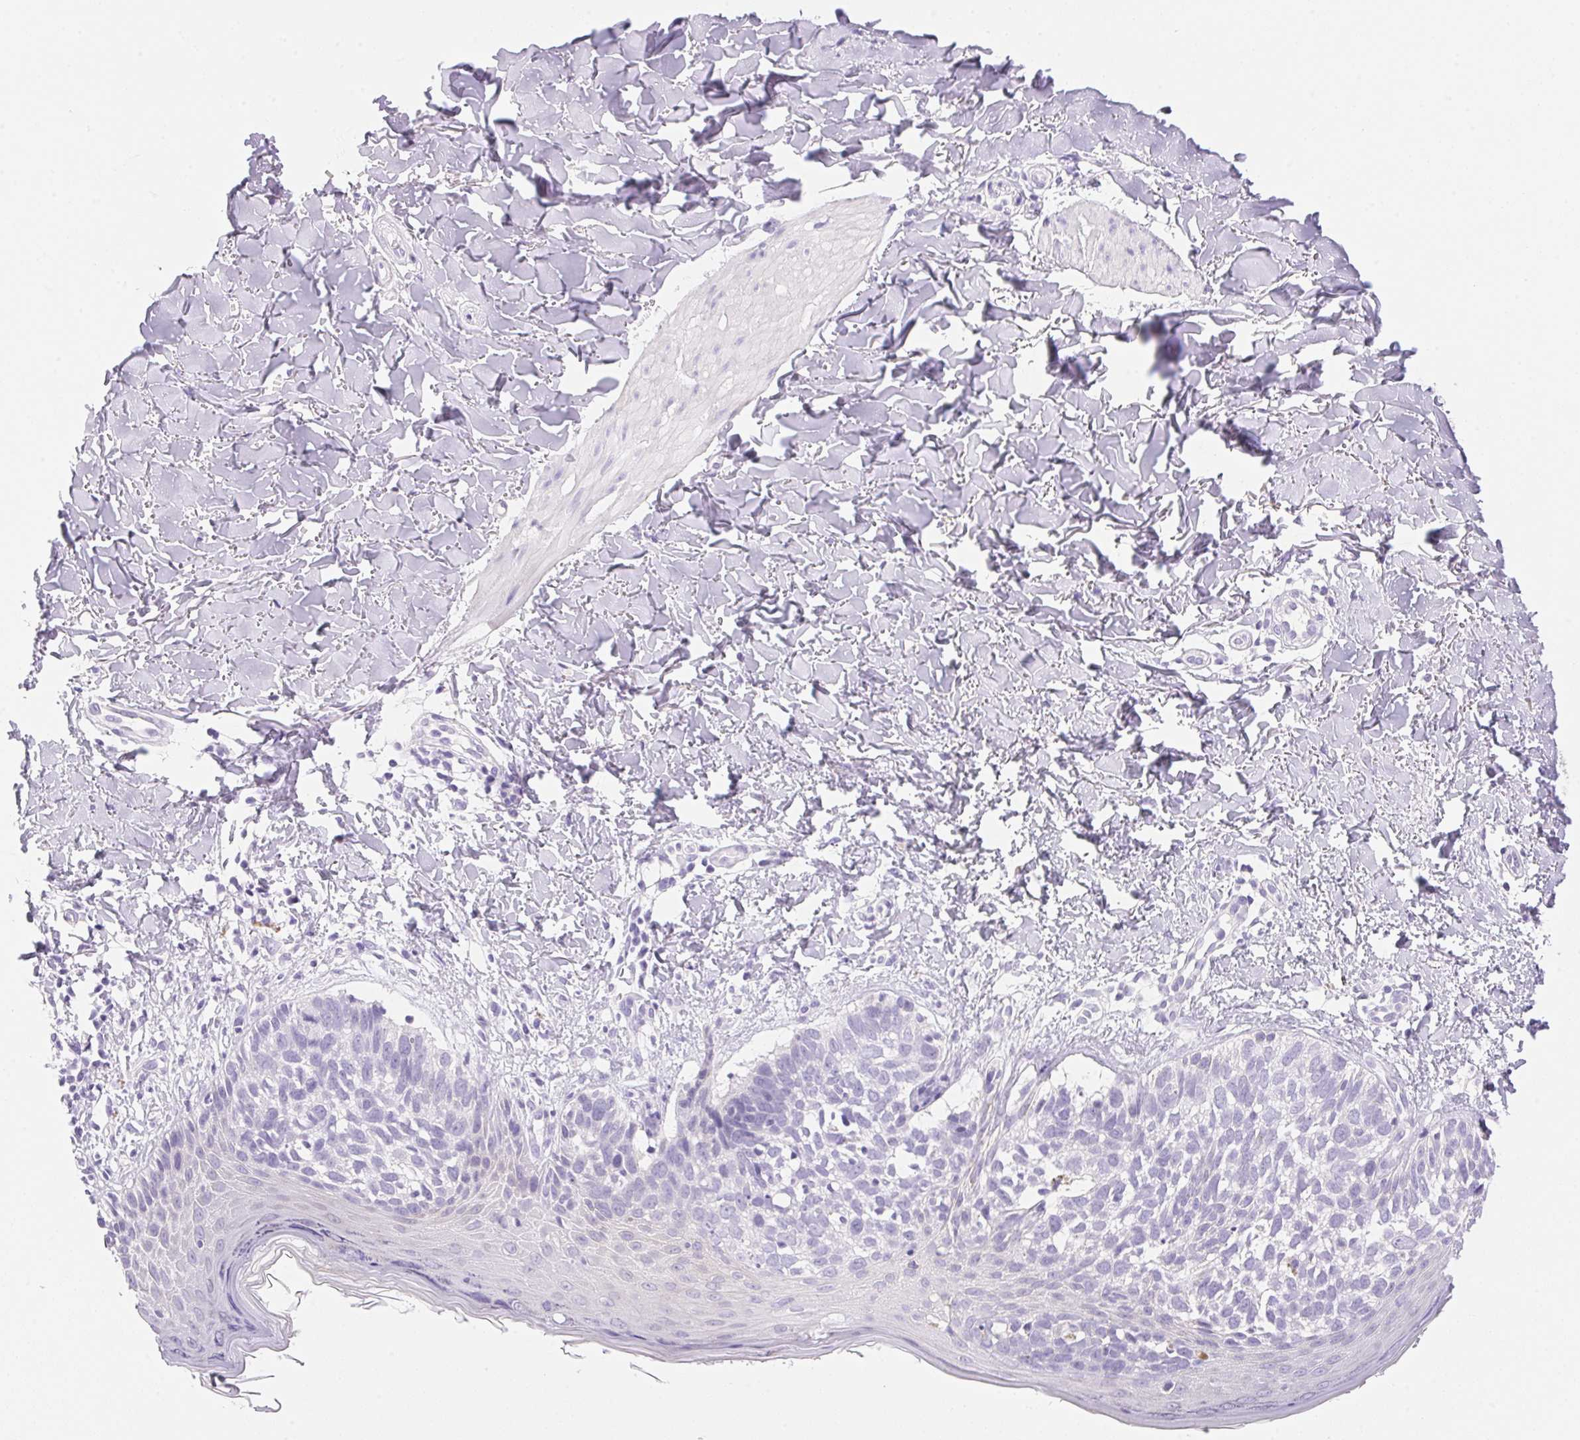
{"staining": {"intensity": "negative", "quantity": "none", "location": "none"}, "tissue": "skin cancer", "cell_type": "Tumor cells", "image_type": "cancer", "snomed": [{"axis": "morphology", "description": "Basal cell carcinoma"}, {"axis": "topography", "description": "Skin"}], "caption": "Protein analysis of skin basal cell carcinoma exhibits no significant expression in tumor cells. (IHC, brightfield microscopy, high magnification).", "gene": "DHCR24", "patient": {"sex": "female", "age": 45}}